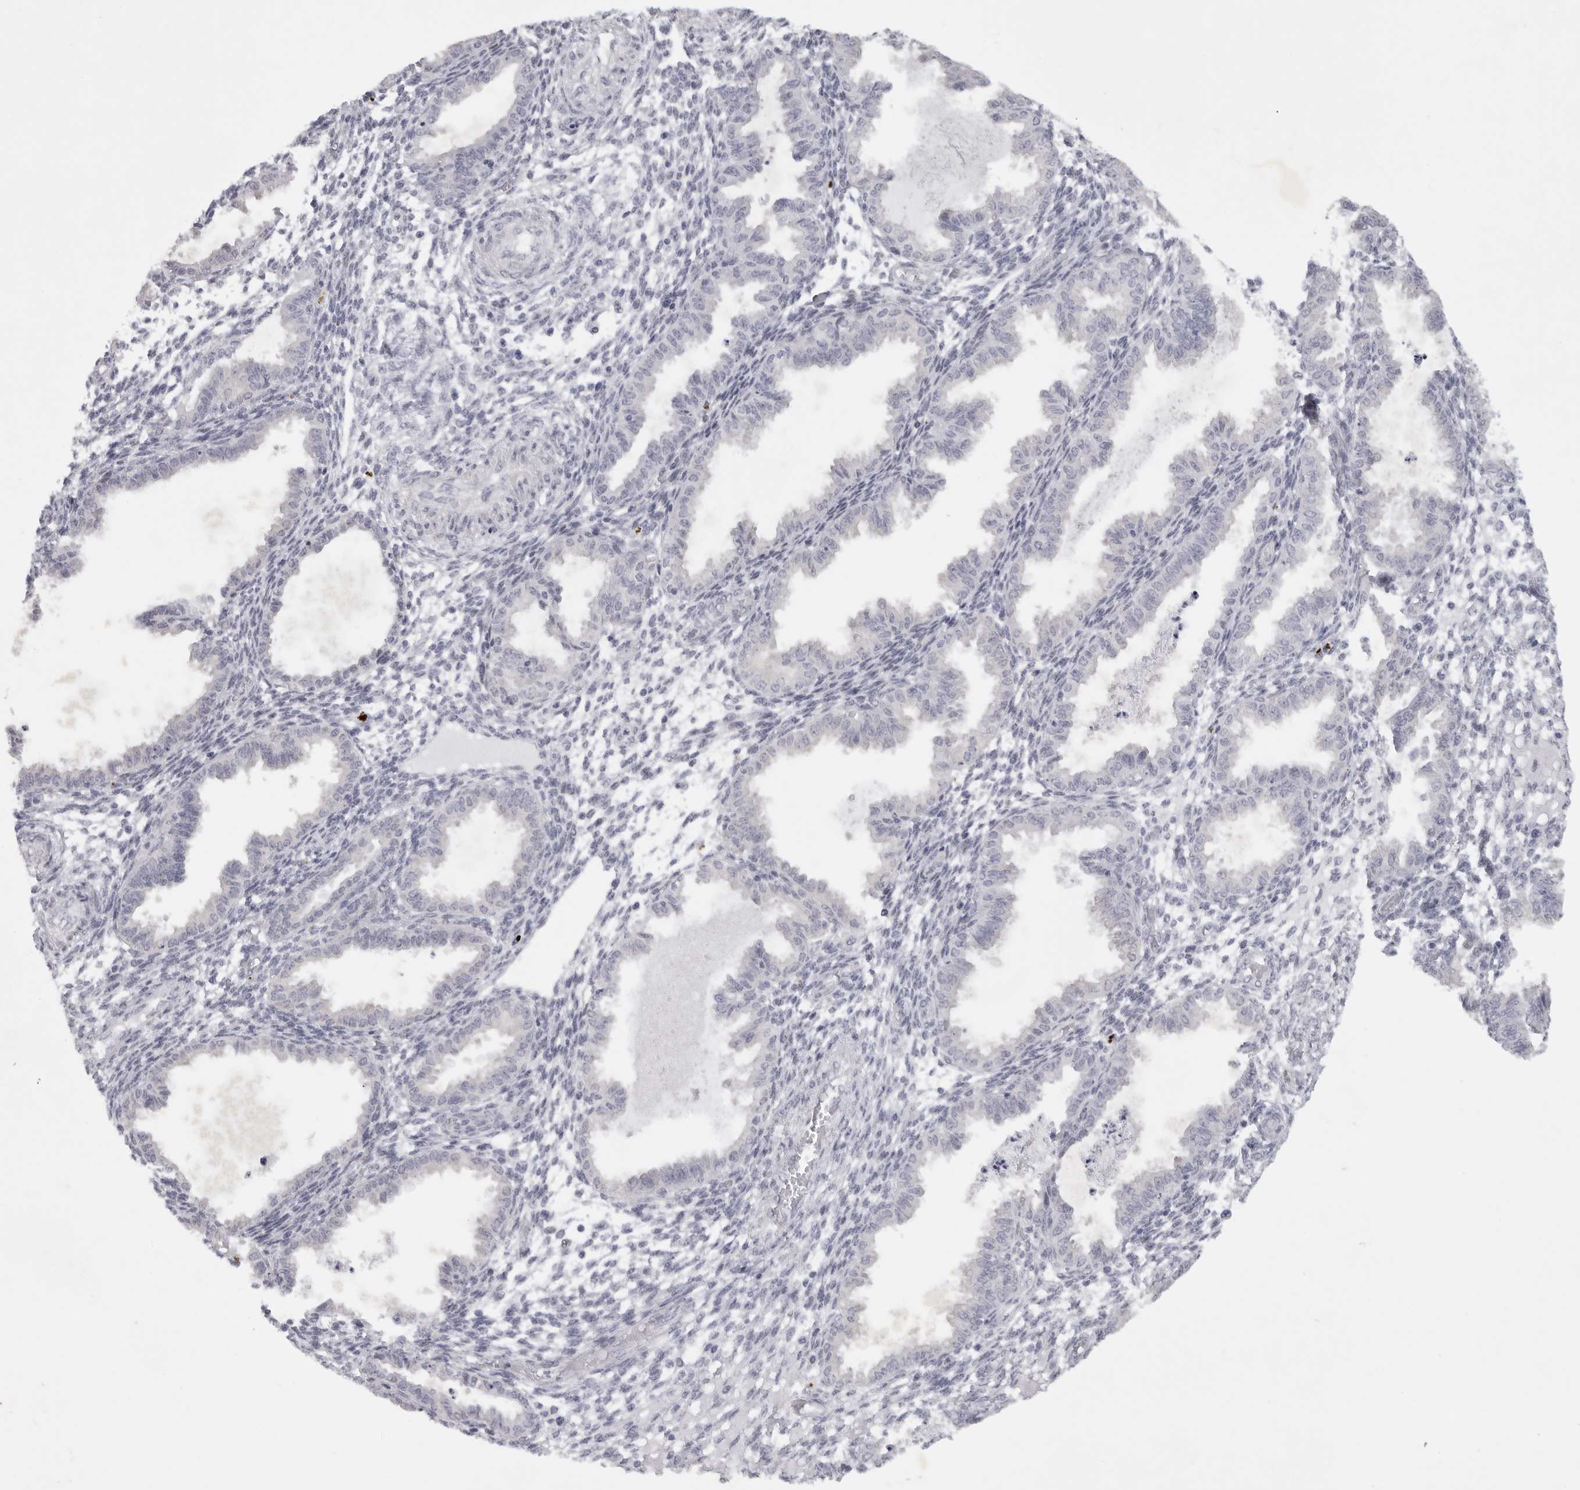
{"staining": {"intensity": "negative", "quantity": "none", "location": "none"}, "tissue": "endometrium", "cell_type": "Cells in endometrial stroma", "image_type": "normal", "snomed": [{"axis": "morphology", "description": "Normal tissue, NOS"}, {"axis": "topography", "description": "Endometrium"}], "caption": "The immunohistochemistry histopathology image has no significant expression in cells in endometrial stroma of endometrium.", "gene": "TNR", "patient": {"sex": "female", "age": 33}}